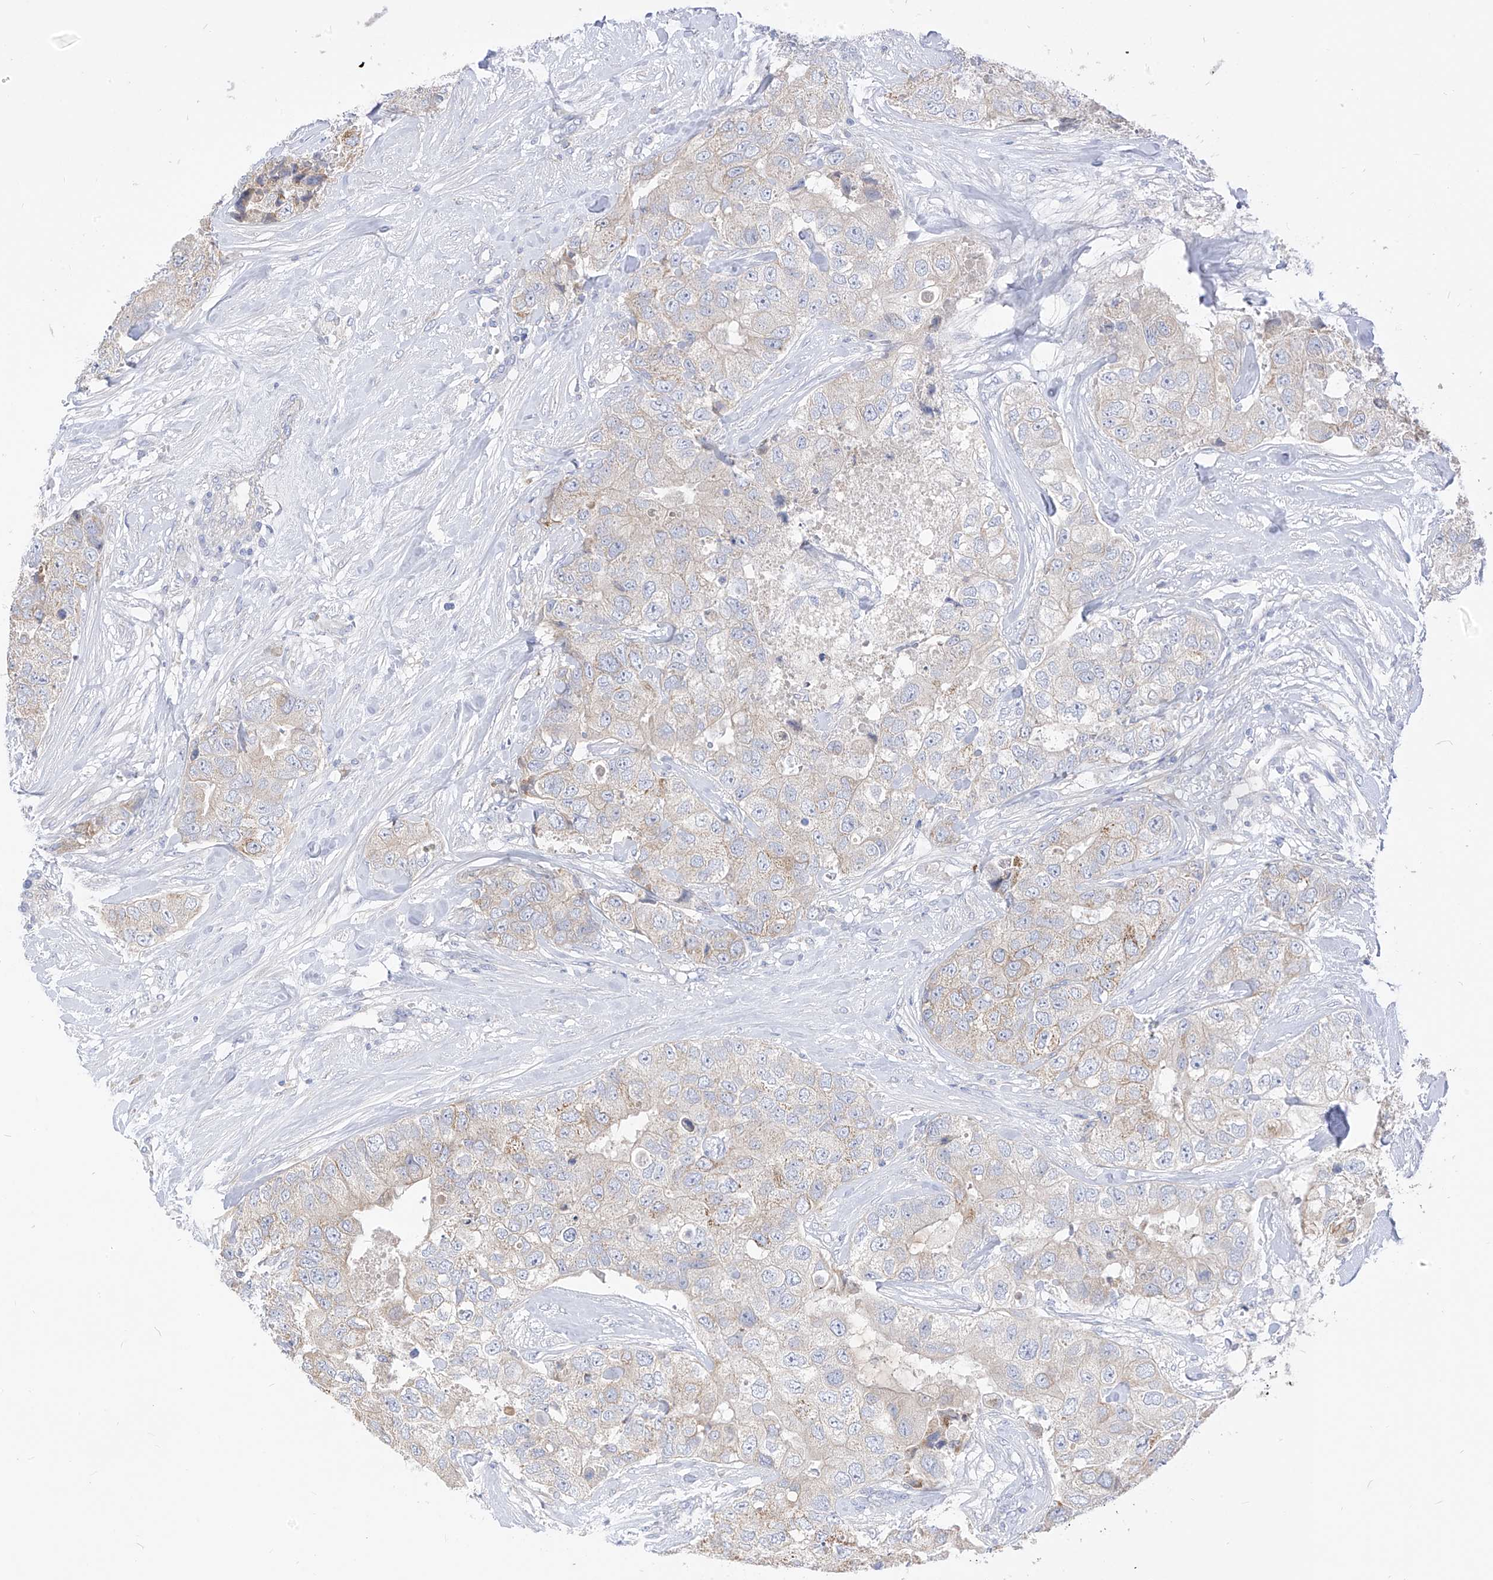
{"staining": {"intensity": "moderate", "quantity": "<25%", "location": "cytoplasmic/membranous"}, "tissue": "breast cancer", "cell_type": "Tumor cells", "image_type": "cancer", "snomed": [{"axis": "morphology", "description": "Duct carcinoma"}, {"axis": "topography", "description": "Breast"}], "caption": "This is an image of immunohistochemistry staining of breast cancer (infiltrating ductal carcinoma), which shows moderate positivity in the cytoplasmic/membranous of tumor cells.", "gene": "RASA2", "patient": {"sex": "female", "age": 62}}